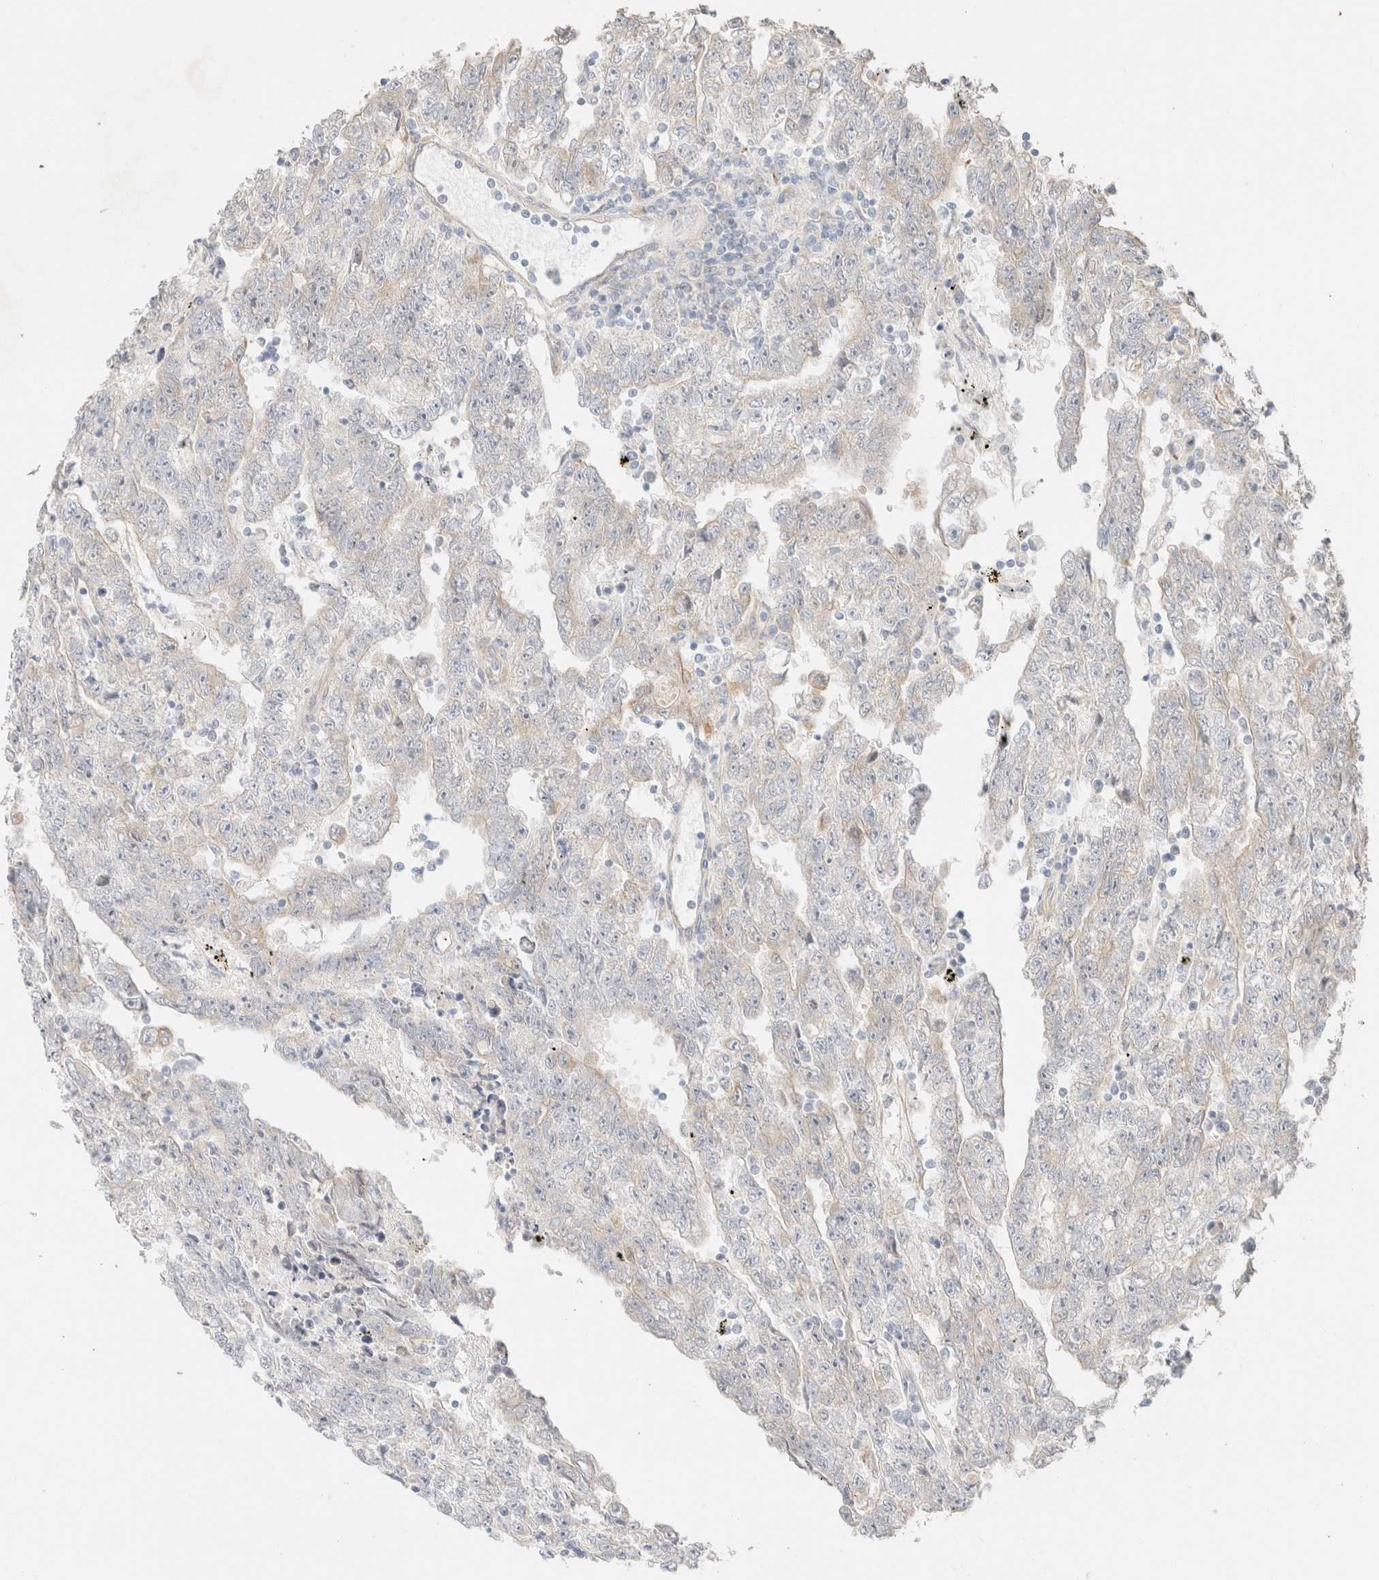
{"staining": {"intensity": "negative", "quantity": "none", "location": "none"}, "tissue": "testis cancer", "cell_type": "Tumor cells", "image_type": "cancer", "snomed": [{"axis": "morphology", "description": "Carcinoma, Embryonal, NOS"}, {"axis": "topography", "description": "Testis"}], "caption": "The histopathology image shows no significant staining in tumor cells of testis cancer.", "gene": "CSNK1E", "patient": {"sex": "male", "age": 25}}